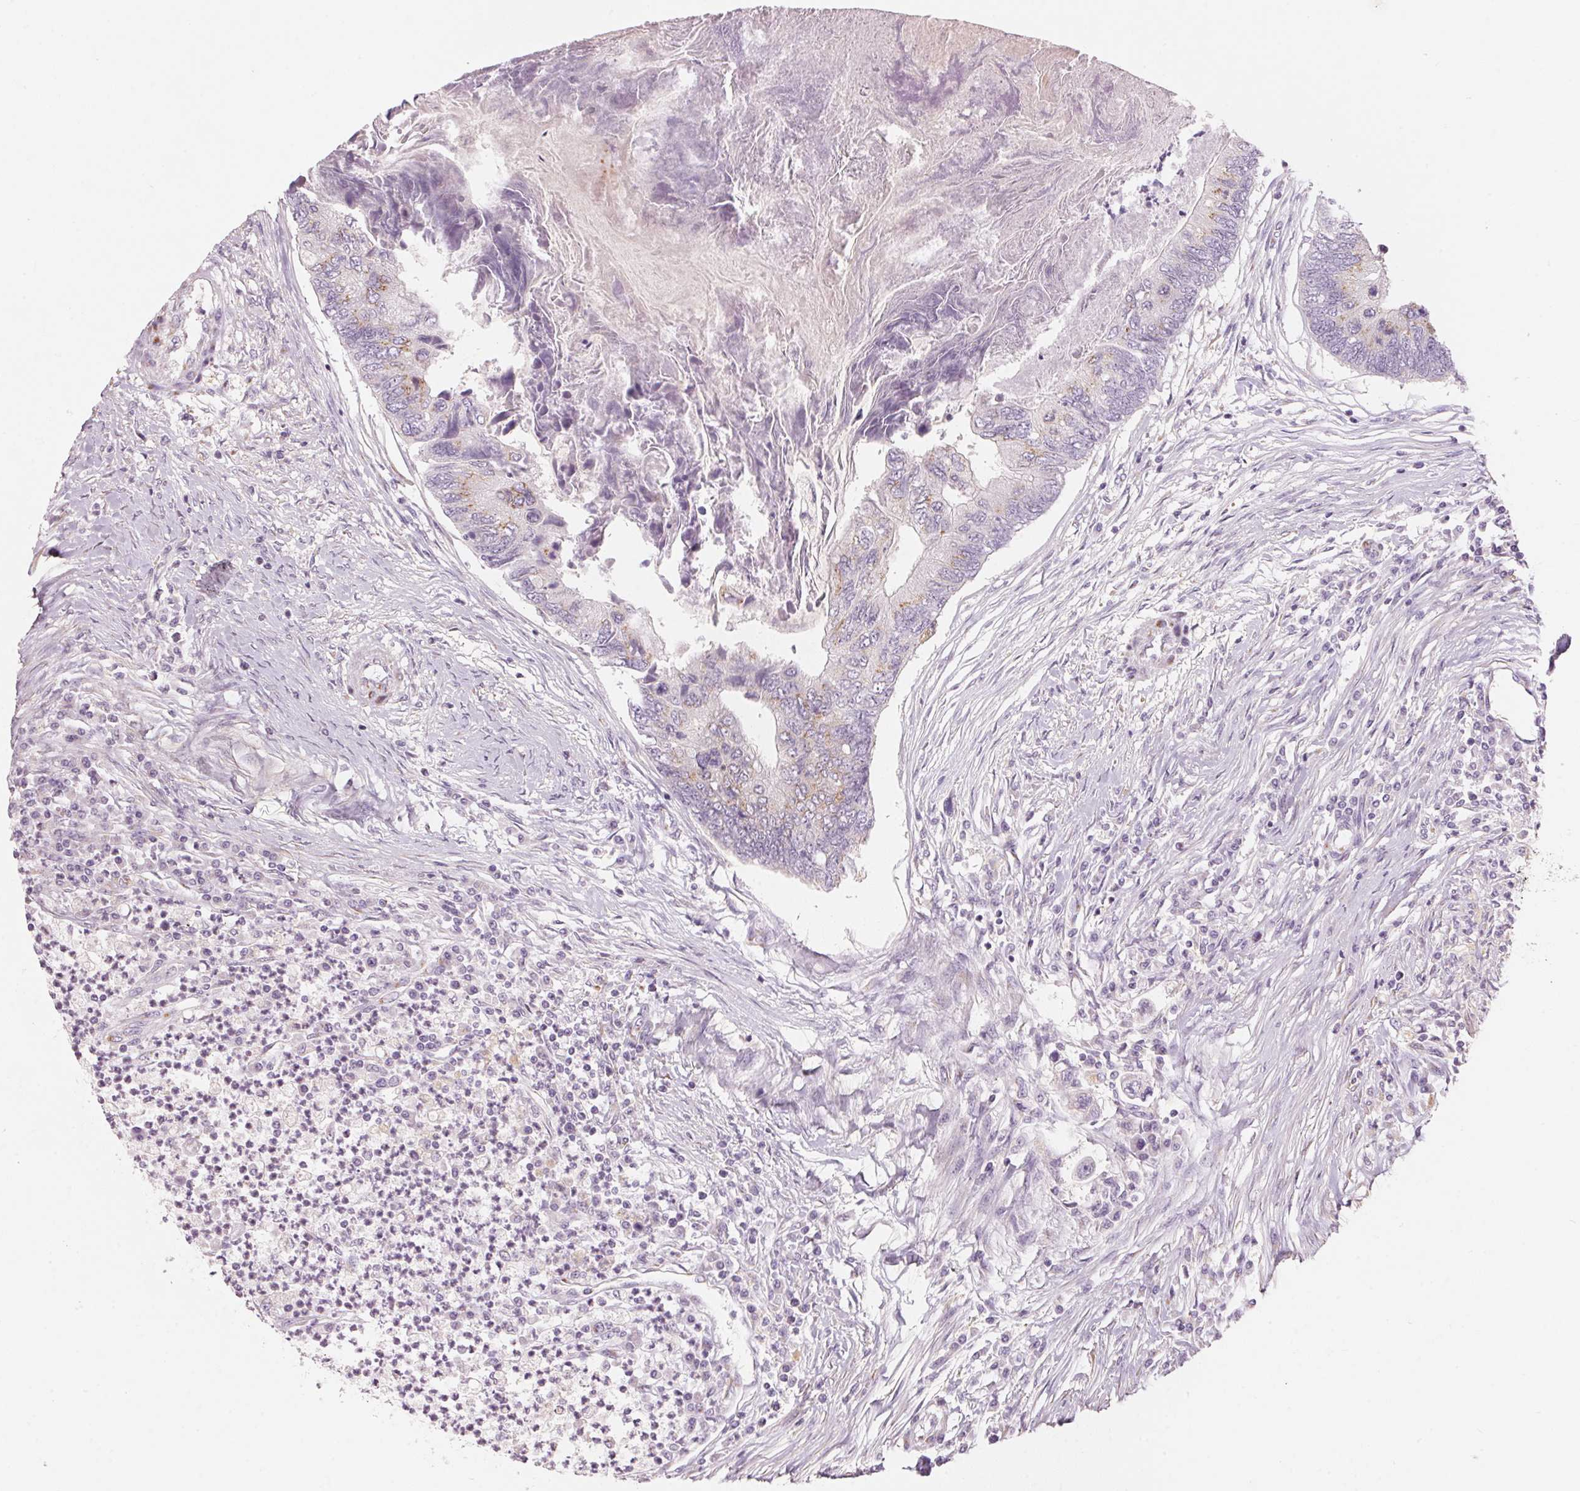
{"staining": {"intensity": "weak", "quantity": "25%-75%", "location": "cytoplasmic/membranous"}, "tissue": "colorectal cancer", "cell_type": "Tumor cells", "image_type": "cancer", "snomed": [{"axis": "morphology", "description": "Adenocarcinoma, NOS"}, {"axis": "topography", "description": "Colon"}], "caption": "Brown immunohistochemical staining in colorectal adenocarcinoma reveals weak cytoplasmic/membranous positivity in about 25%-75% of tumor cells. (IHC, brightfield microscopy, high magnification).", "gene": "DRAM2", "patient": {"sex": "female", "age": 67}}